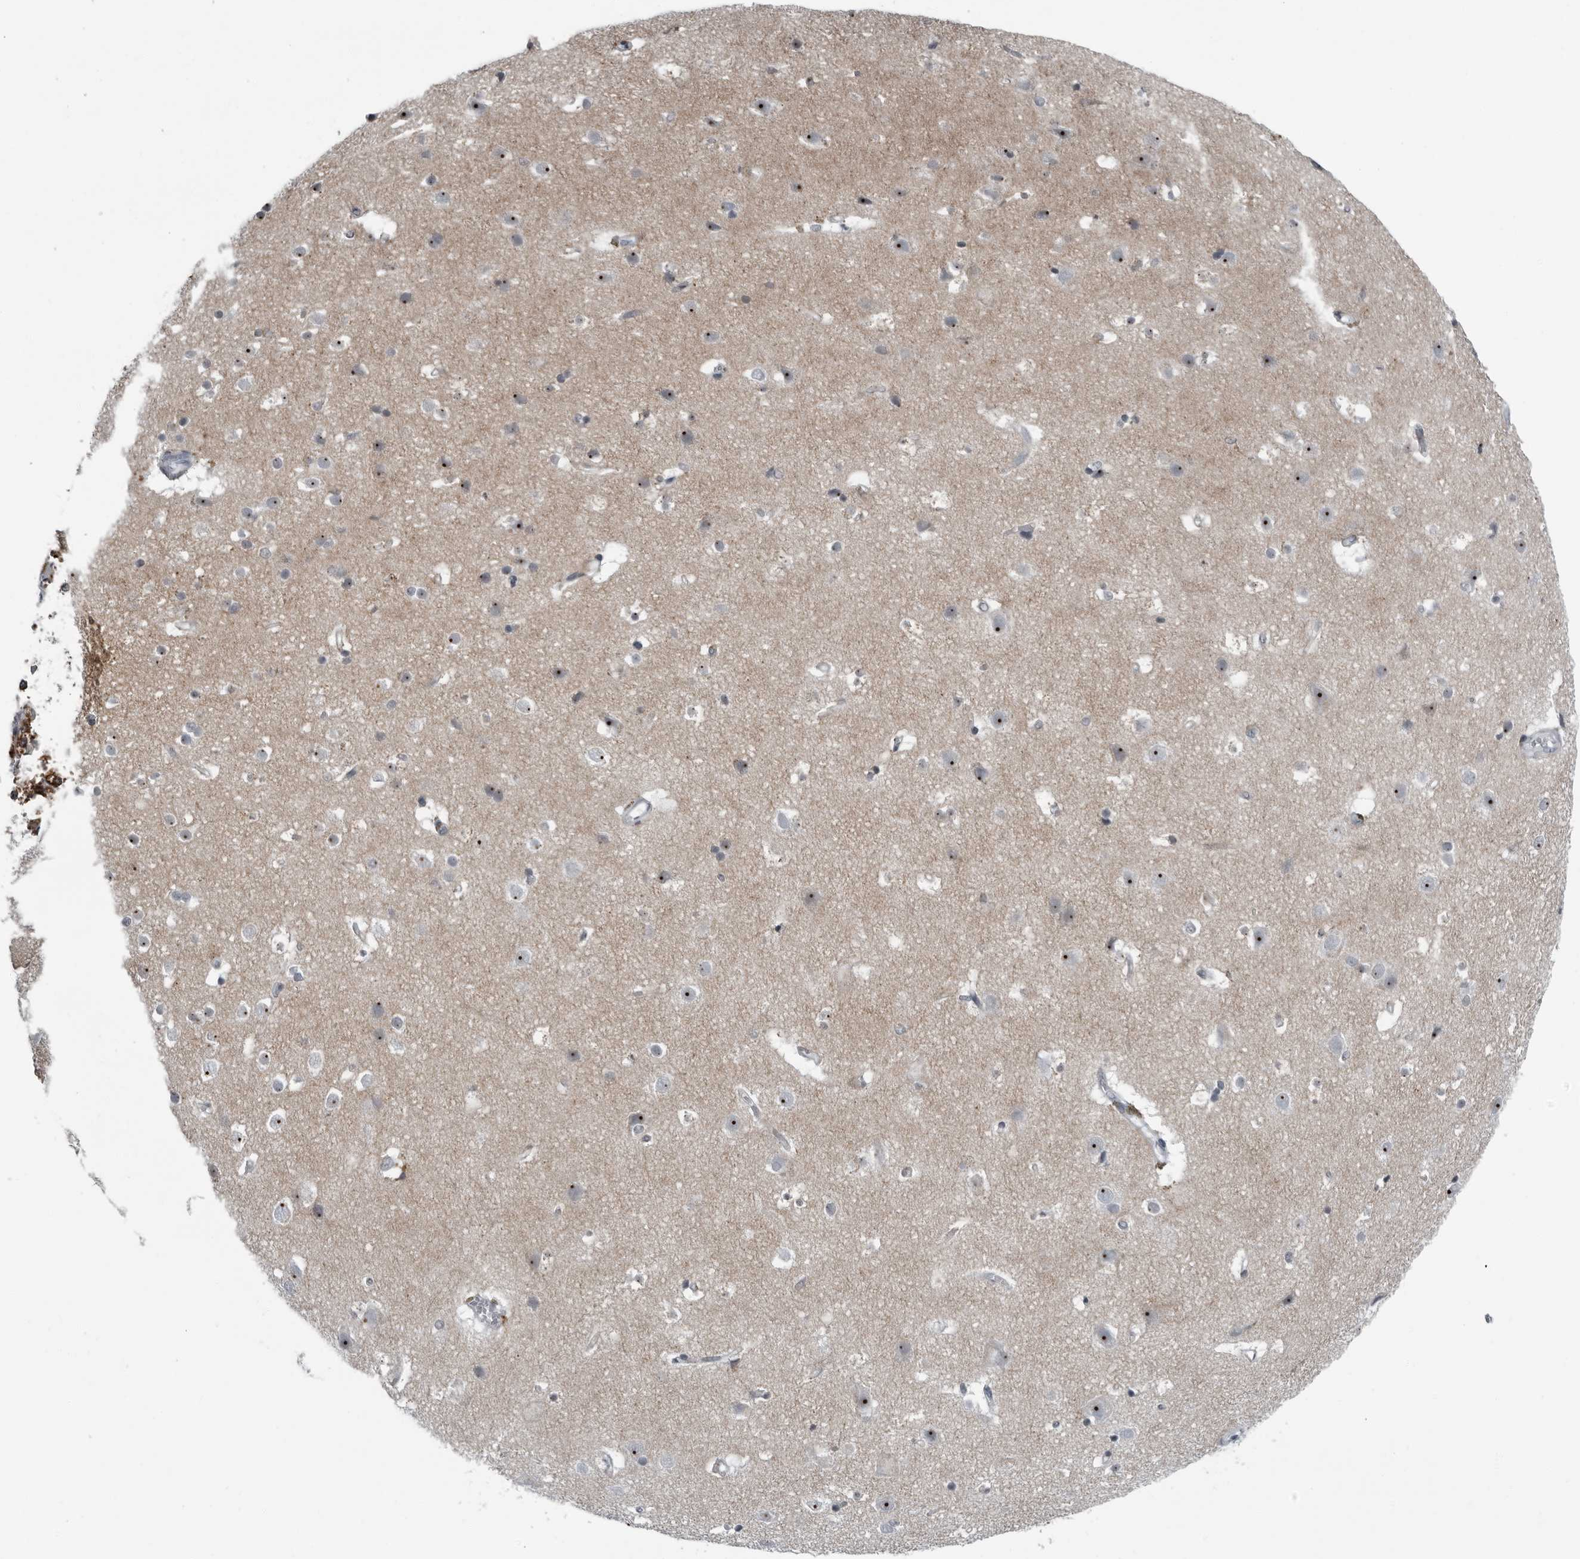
{"staining": {"intensity": "moderate", "quantity": "<25%", "location": "cytoplasmic/membranous"}, "tissue": "cerebral cortex", "cell_type": "Endothelial cells", "image_type": "normal", "snomed": [{"axis": "morphology", "description": "Normal tissue, NOS"}, {"axis": "topography", "description": "Cerebral cortex"}], "caption": "A brown stain highlights moderate cytoplasmic/membranous expression of a protein in endothelial cells of normal cerebral cortex.", "gene": "PDCD11", "patient": {"sex": "male", "age": 54}}